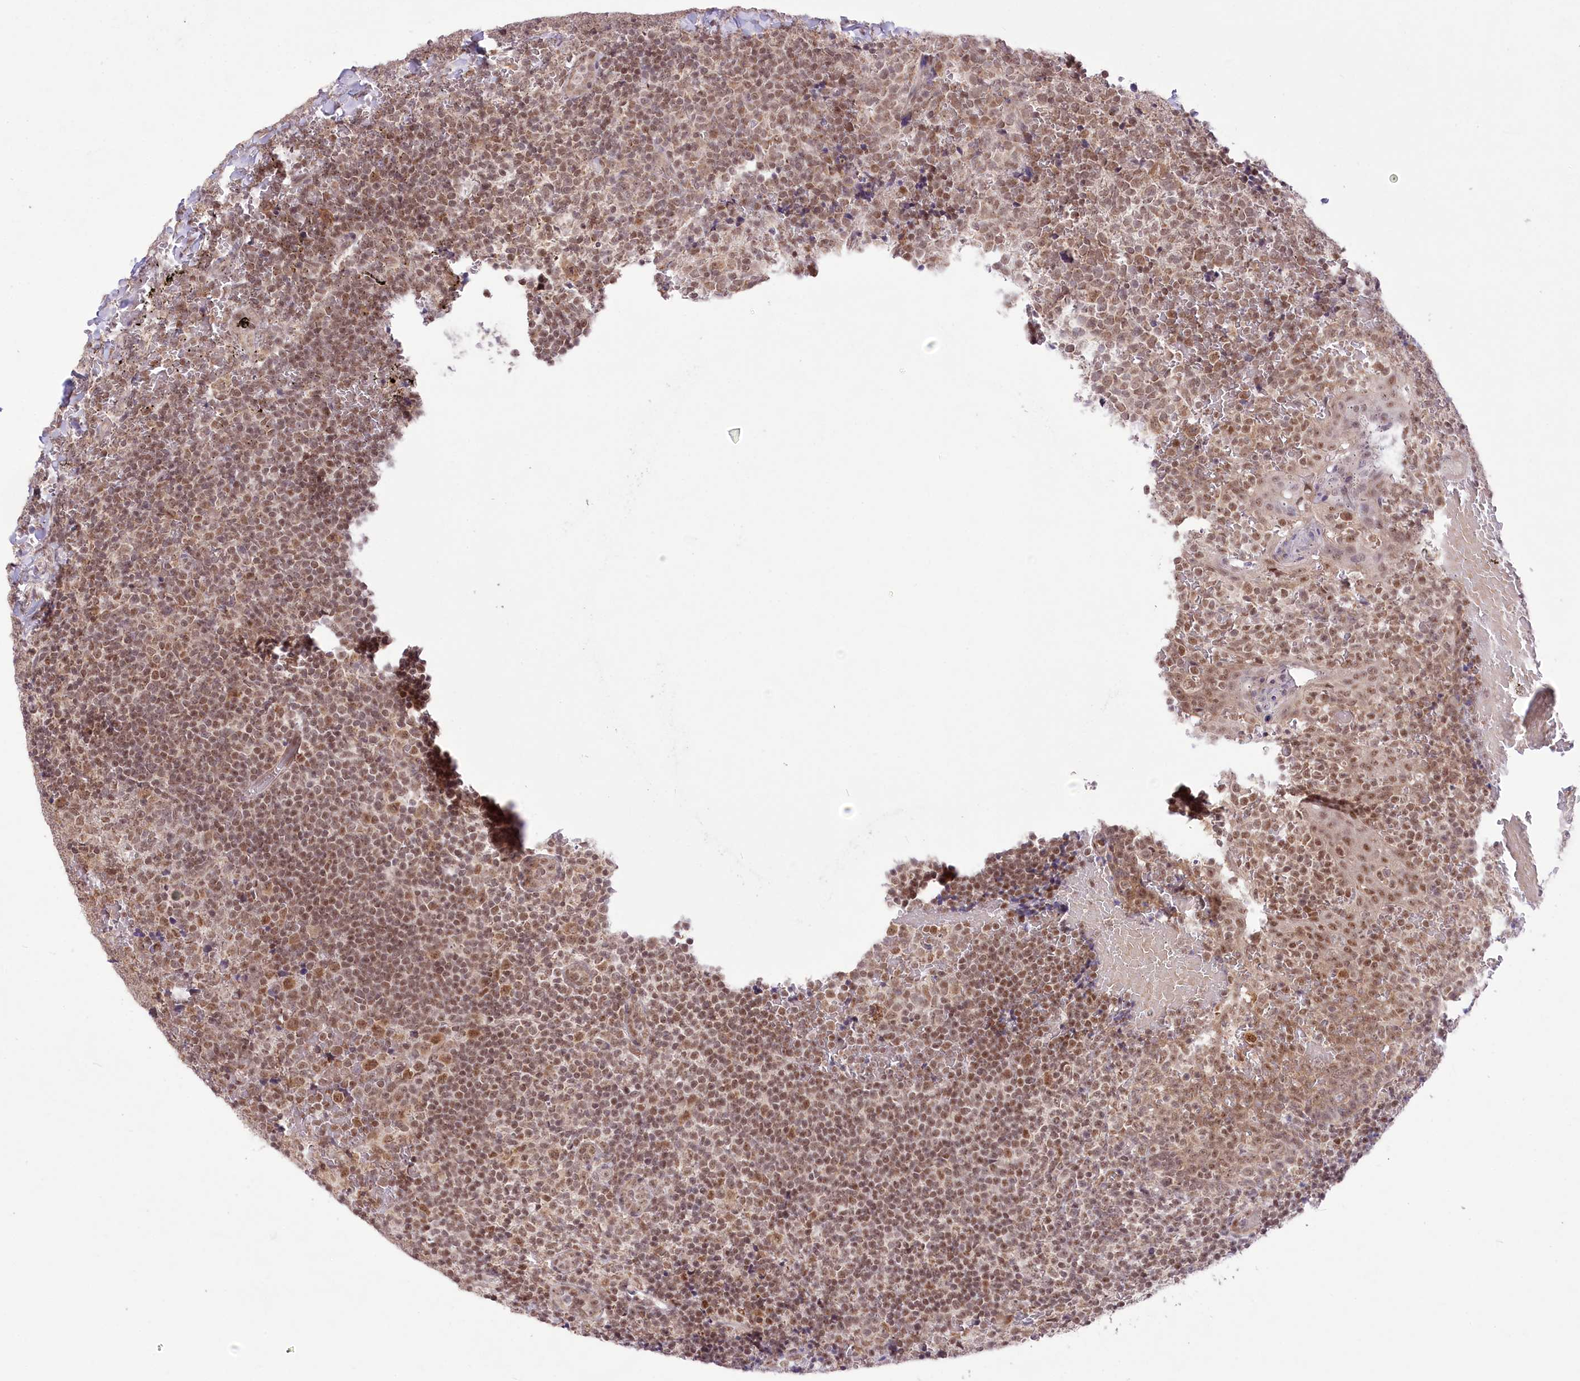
{"staining": {"intensity": "moderate", "quantity": ">75%", "location": "nuclear"}, "tissue": "tonsil", "cell_type": "Non-germinal center cells", "image_type": "normal", "snomed": [{"axis": "morphology", "description": "Normal tissue, NOS"}, {"axis": "topography", "description": "Tonsil"}], "caption": "Protein expression analysis of benign human tonsil reveals moderate nuclear positivity in approximately >75% of non-germinal center cells.", "gene": "ZMAT2", "patient": {"sex": "female", "age": 19}}